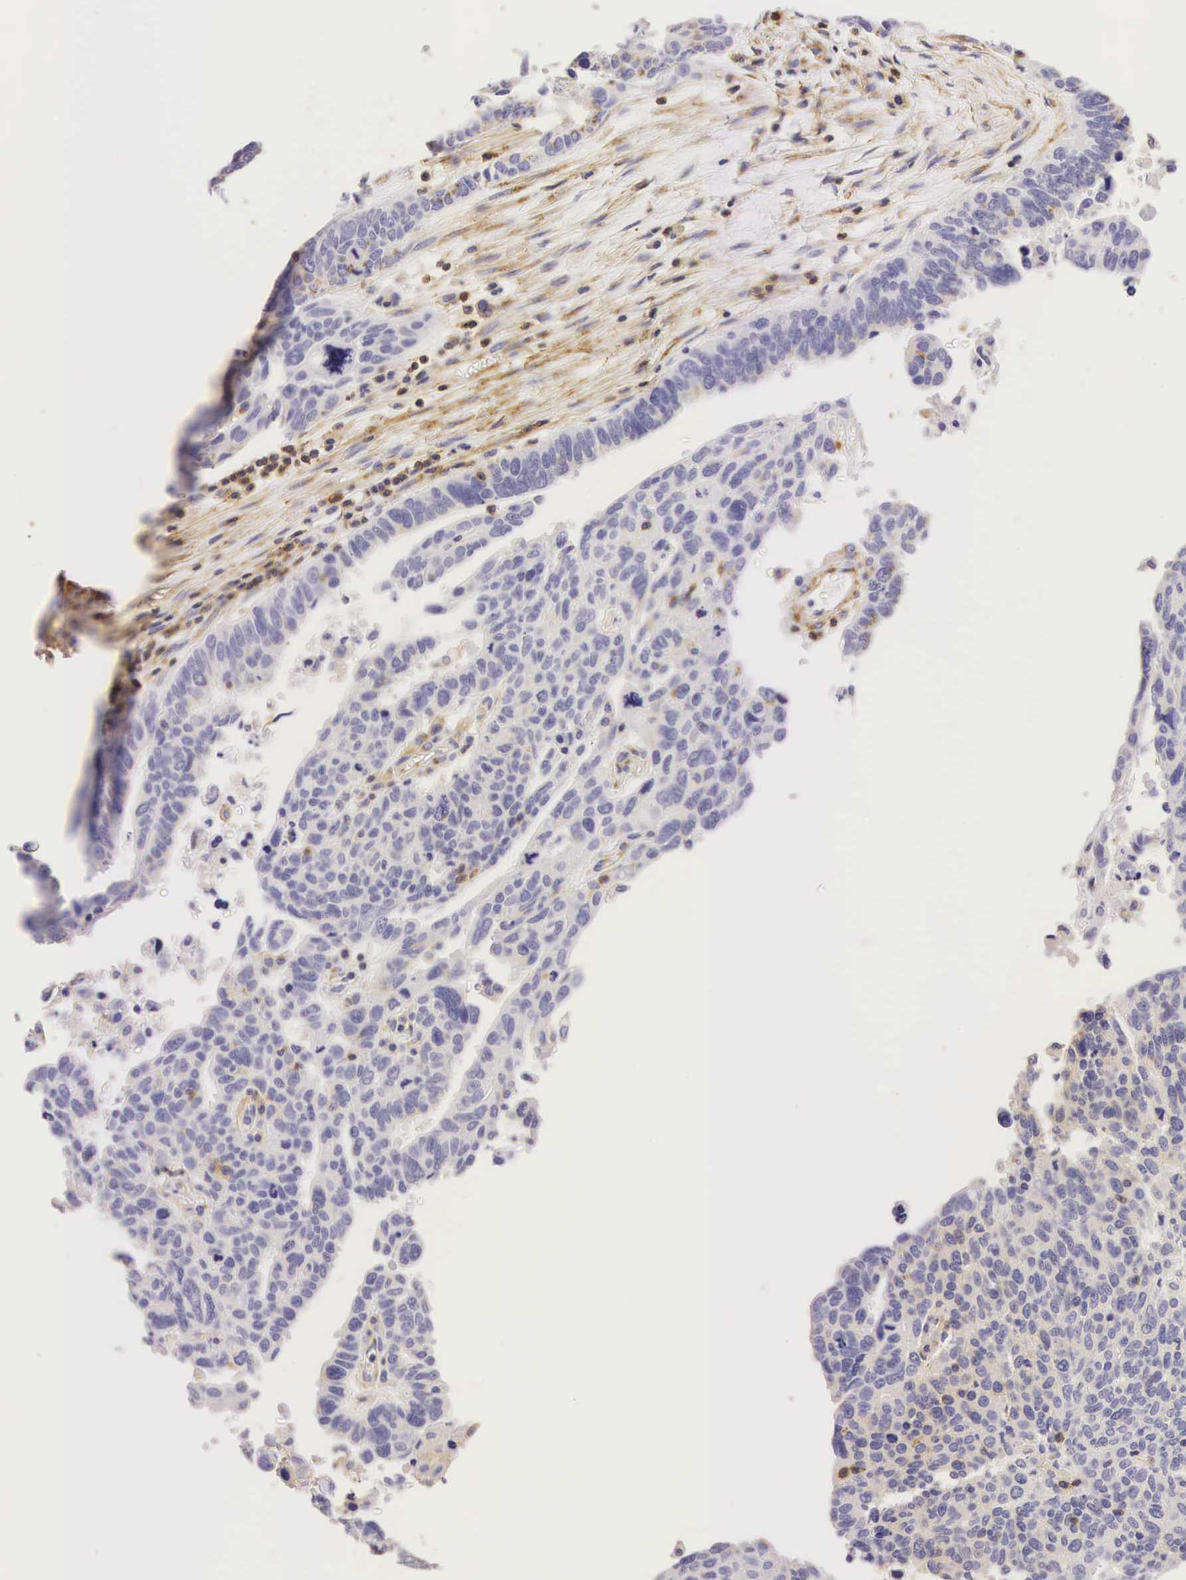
{"staining": {"intensity": "negative", "quantity": "none", "location": "none"}, "tissue": "ovarian cancer", "cell_type": "Tumor cells", "image_type": "cancer", "snomed": [{"axis": "morphology", "description": "Carcinoma, endometroid"}, {"axis": "morphology", "description": "Cystadenocarcinoma, serous, NOS"}, {"axis": "topography", "description": "Ovary"}], "caption": "Micrograph shows no protein staining in tumor cells of endometroid carcinoma (ovarian) tissue.", "gene": "CD99", "patient": {"sex": "female", "age": 45}}